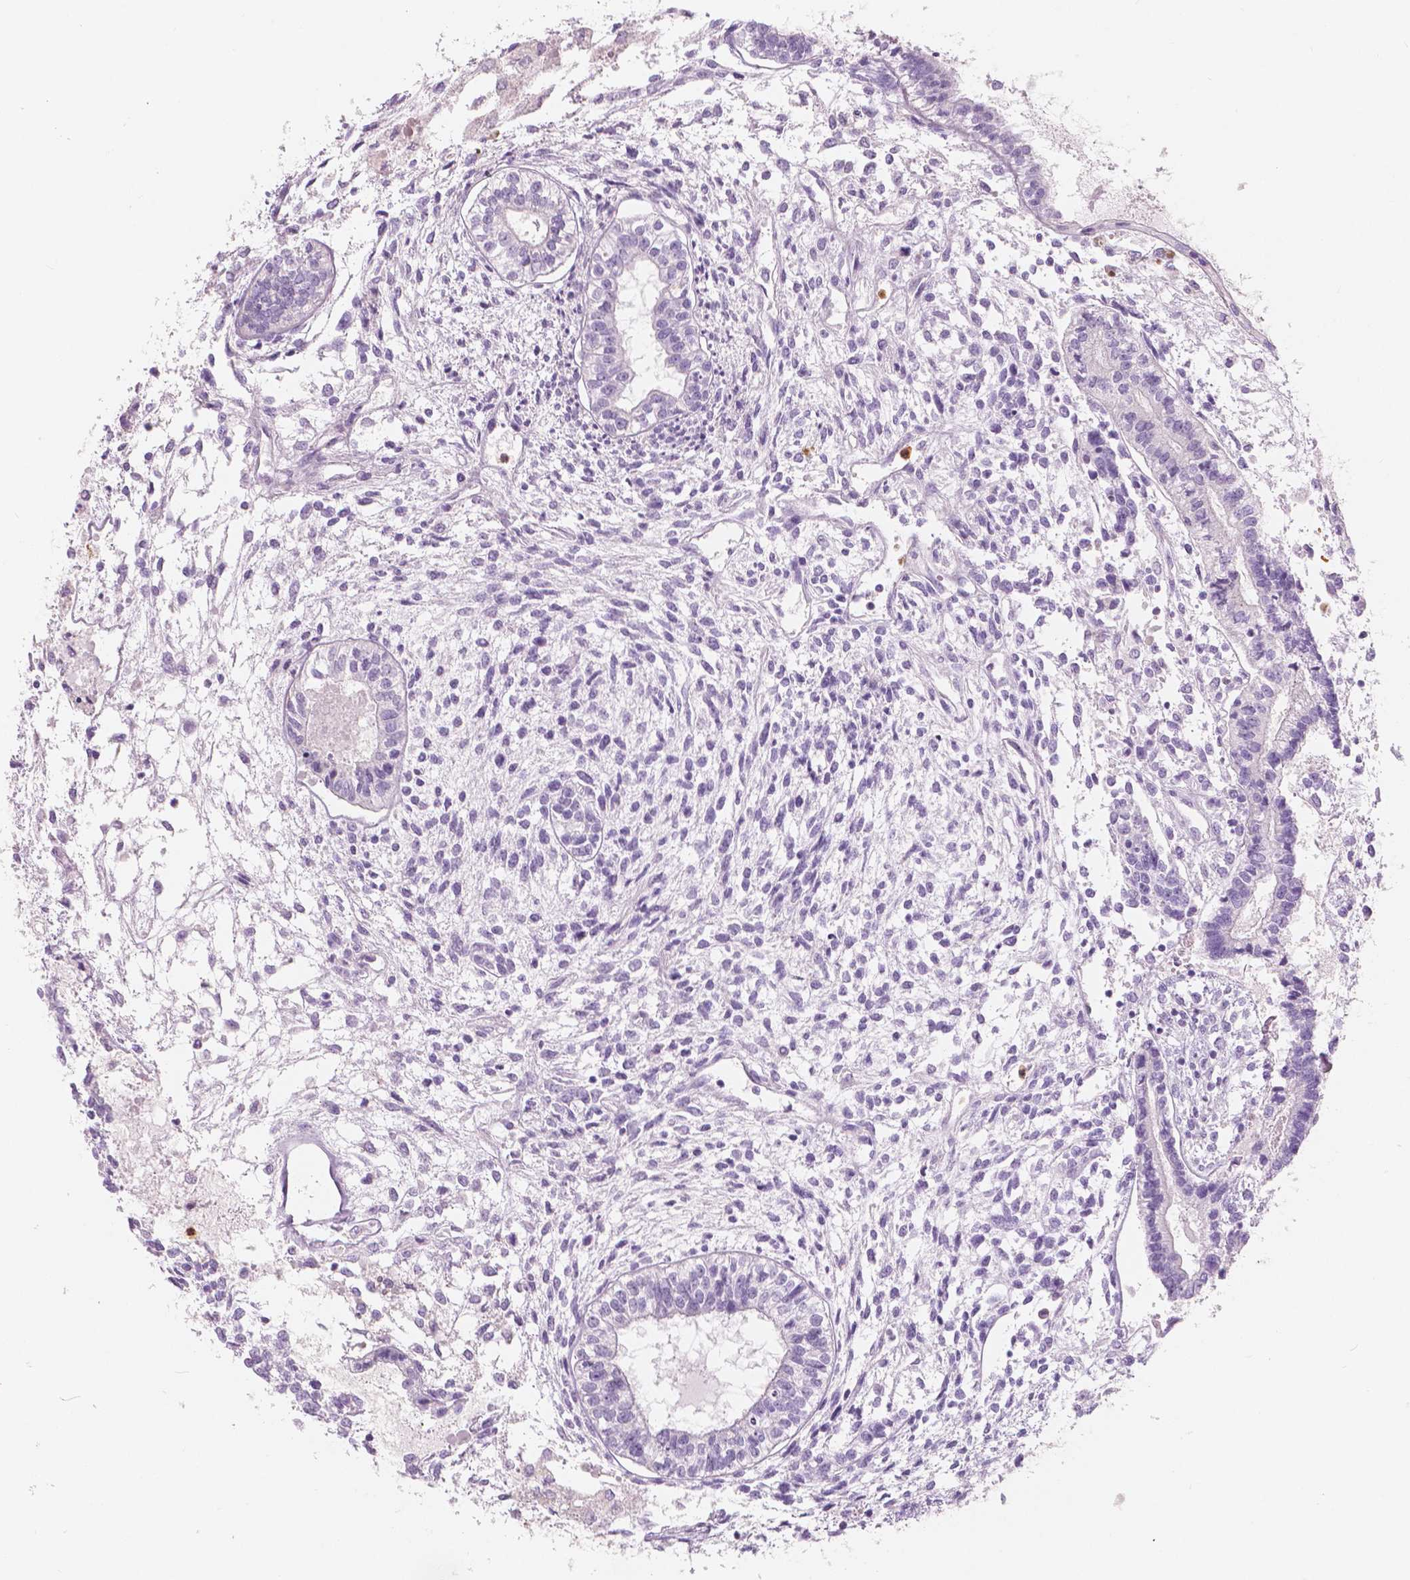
{"staining": {"intensity": "negative", "quantity": "none", "location": "none"}, "tissue": "testis cancer", "cell_type": "Tumor cells", "image_type": "cancer", "snomed": [{"axis": "morphology", "description": "Carcinoma, Embryonal, NOS"}, {"axis": "topography", "description": "Testis"}], "caption": "Protein analysis of testis cancer (embryonal carcinoma) demonstrates no significant expression in tumor cells.", "gene": "CXCR2", "patient": {"sex": "male", "age": 37}}